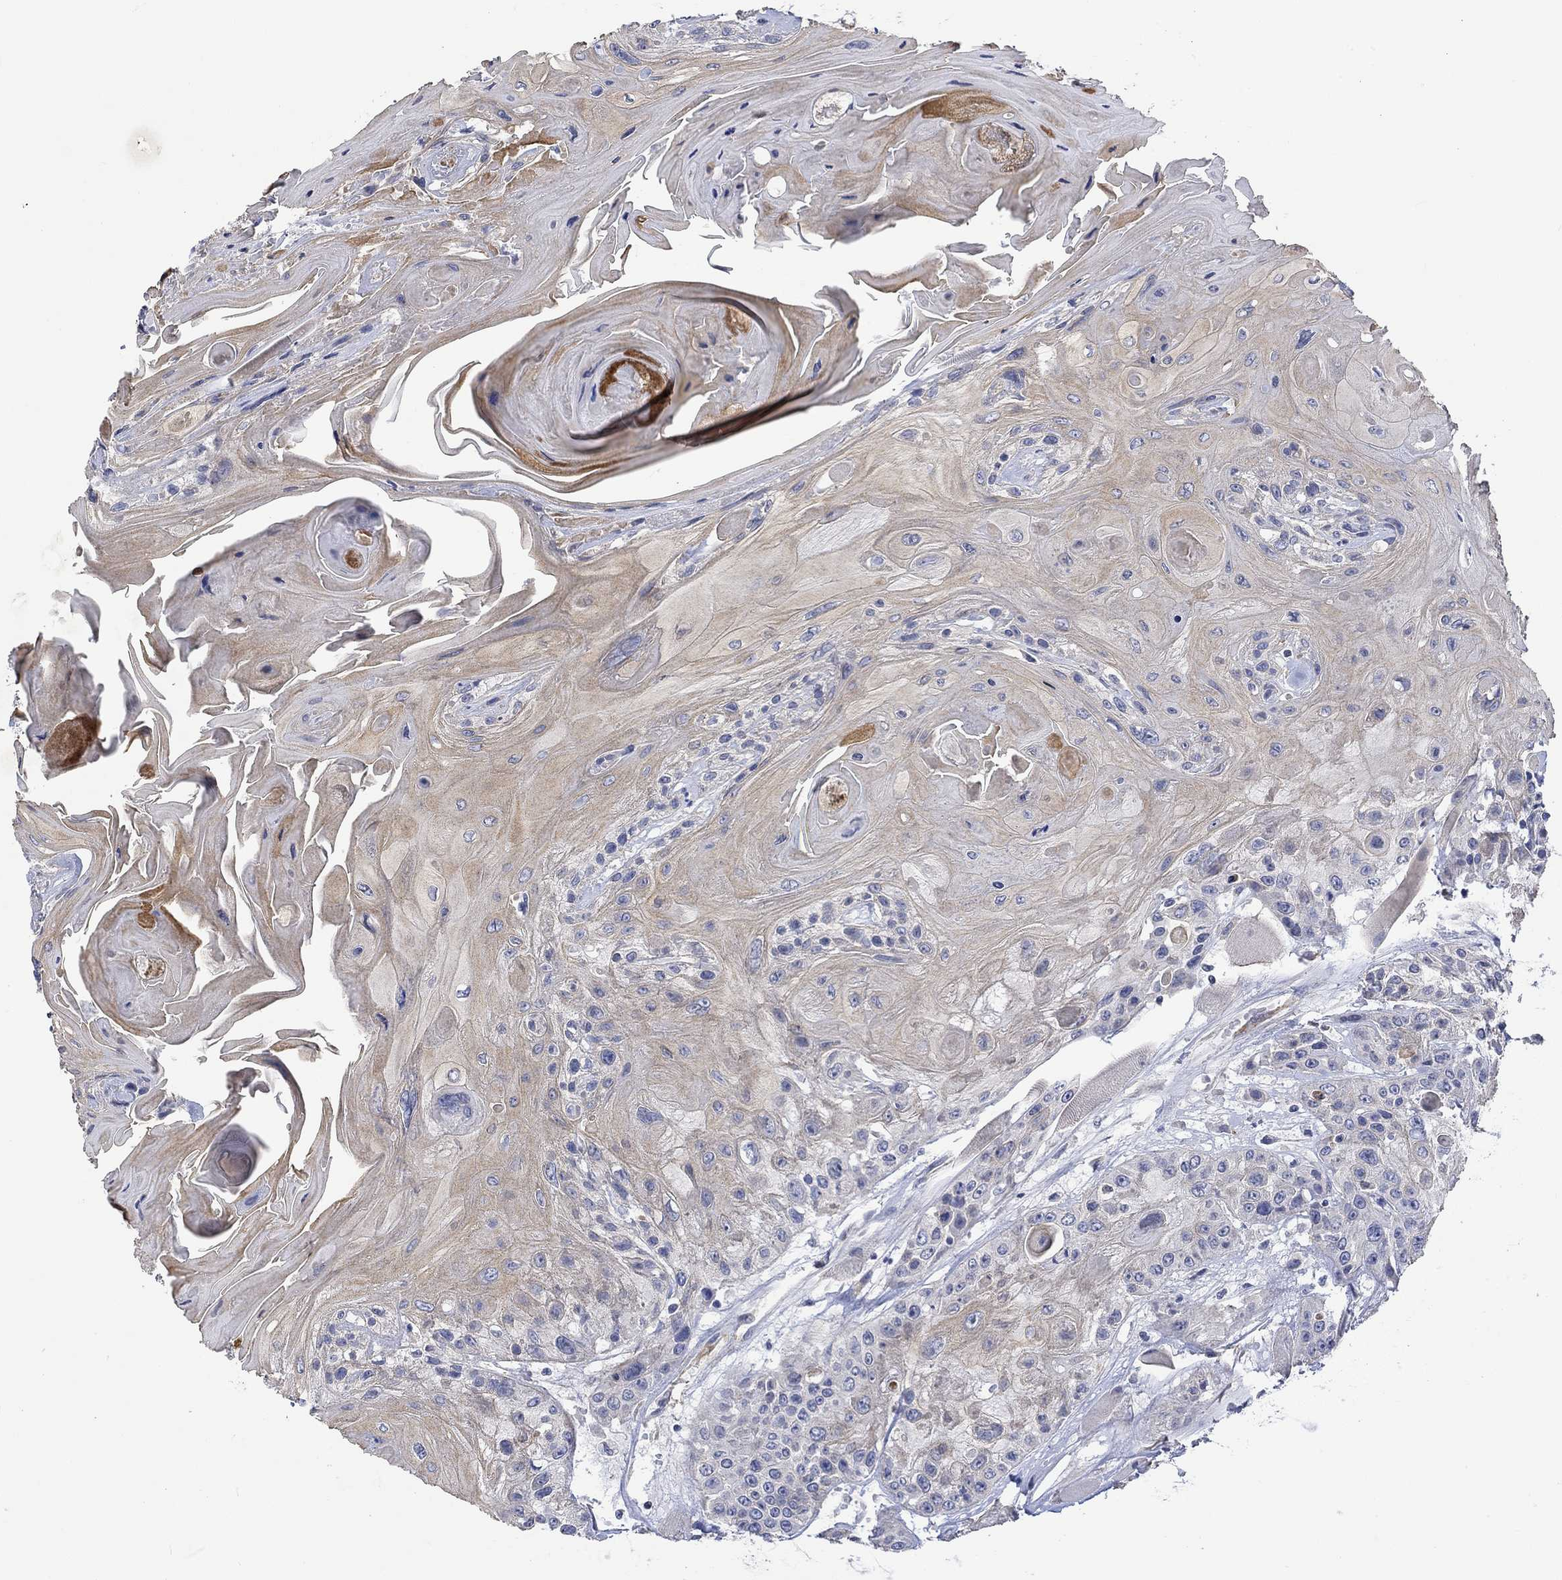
{"staining": {"intensity": "weak", "quantity": "25%-75%", "location": "cytoplasmic/membranous"}, "tissue": "head and neck cancer", "cell_type": "Tumor cells", "image_type": "cancer", "snomed": [{"axis": "morphology", "description": "Squamous cell carcinoma, NOS"}, {"axis": "topography", "description": "Head-Neck"}], "caption": "Tumor cells reveal low levels of weak cytoplasmic/membranous expression in about 25%-75% of cells in squamous cell carcinoma (head and neck). Using DAB (brown) and hematoxylin (blue) stains, captured at high magnification using brightfield microscopy.", "gene": "AGRP", "patient": {"sex": "female", "age": 59}}